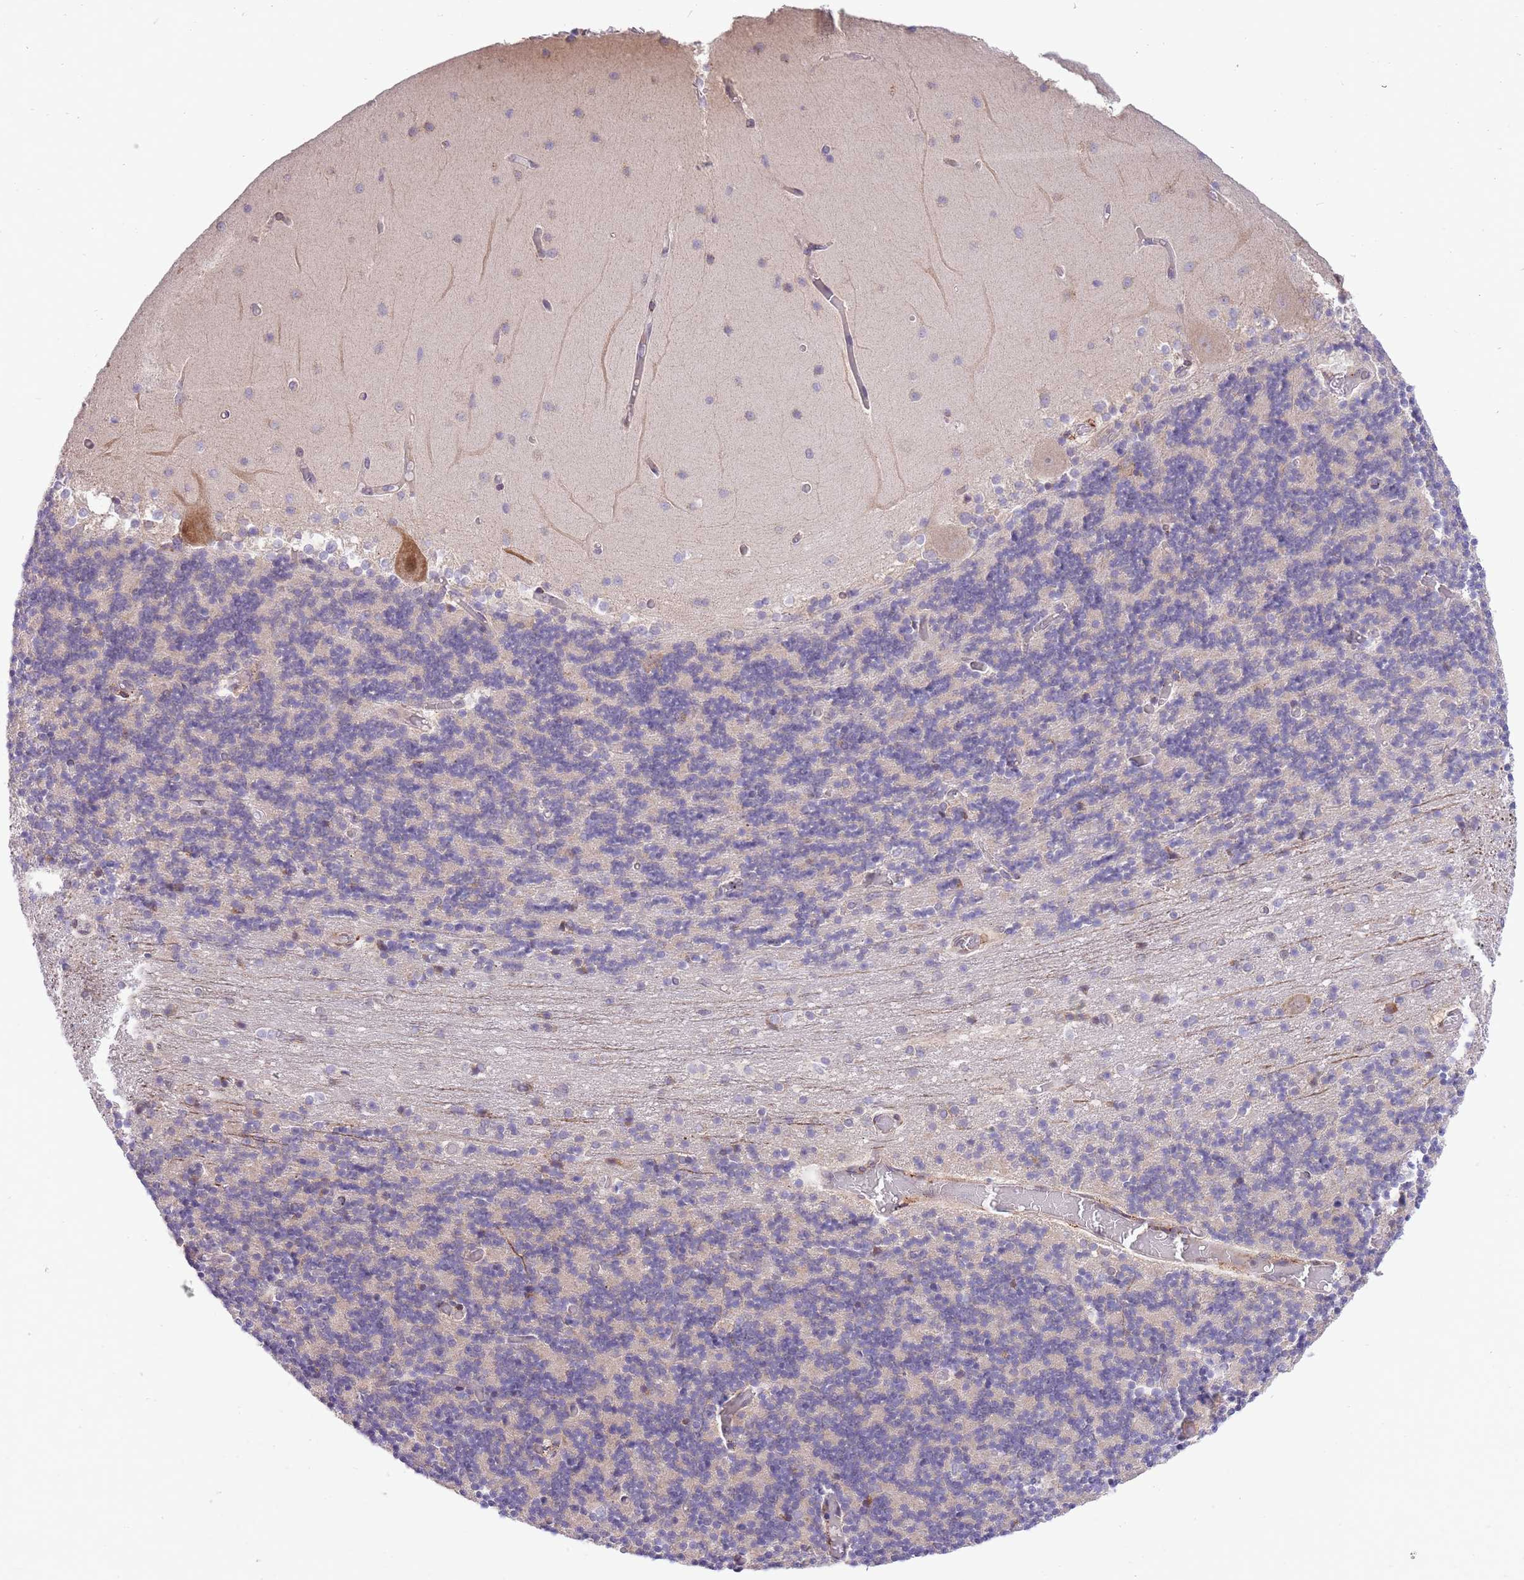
{"staining": {"intensity": "weak", "quantity": "<25%", "location": "cytoplasmic/membranous"}, "tissue": "cerebellum", "cell_type": "Cells in granular layer", "image_type": "normal", "snomed": [{"axis": "morphology", "description": "Normal tissue, NOS"}, {"axis": "topography", "description": "Cerebellum"}], "caption": "The immunohistochemistry (IHC) photomicrograph has no significant expression in cells in granular layer of cerebellum. (DAB immunohistochemistry visualized using brightfield microscopy, high magnification).", "gene": "EXOSC8", "patient": {"sex": "female", "age": 28}}